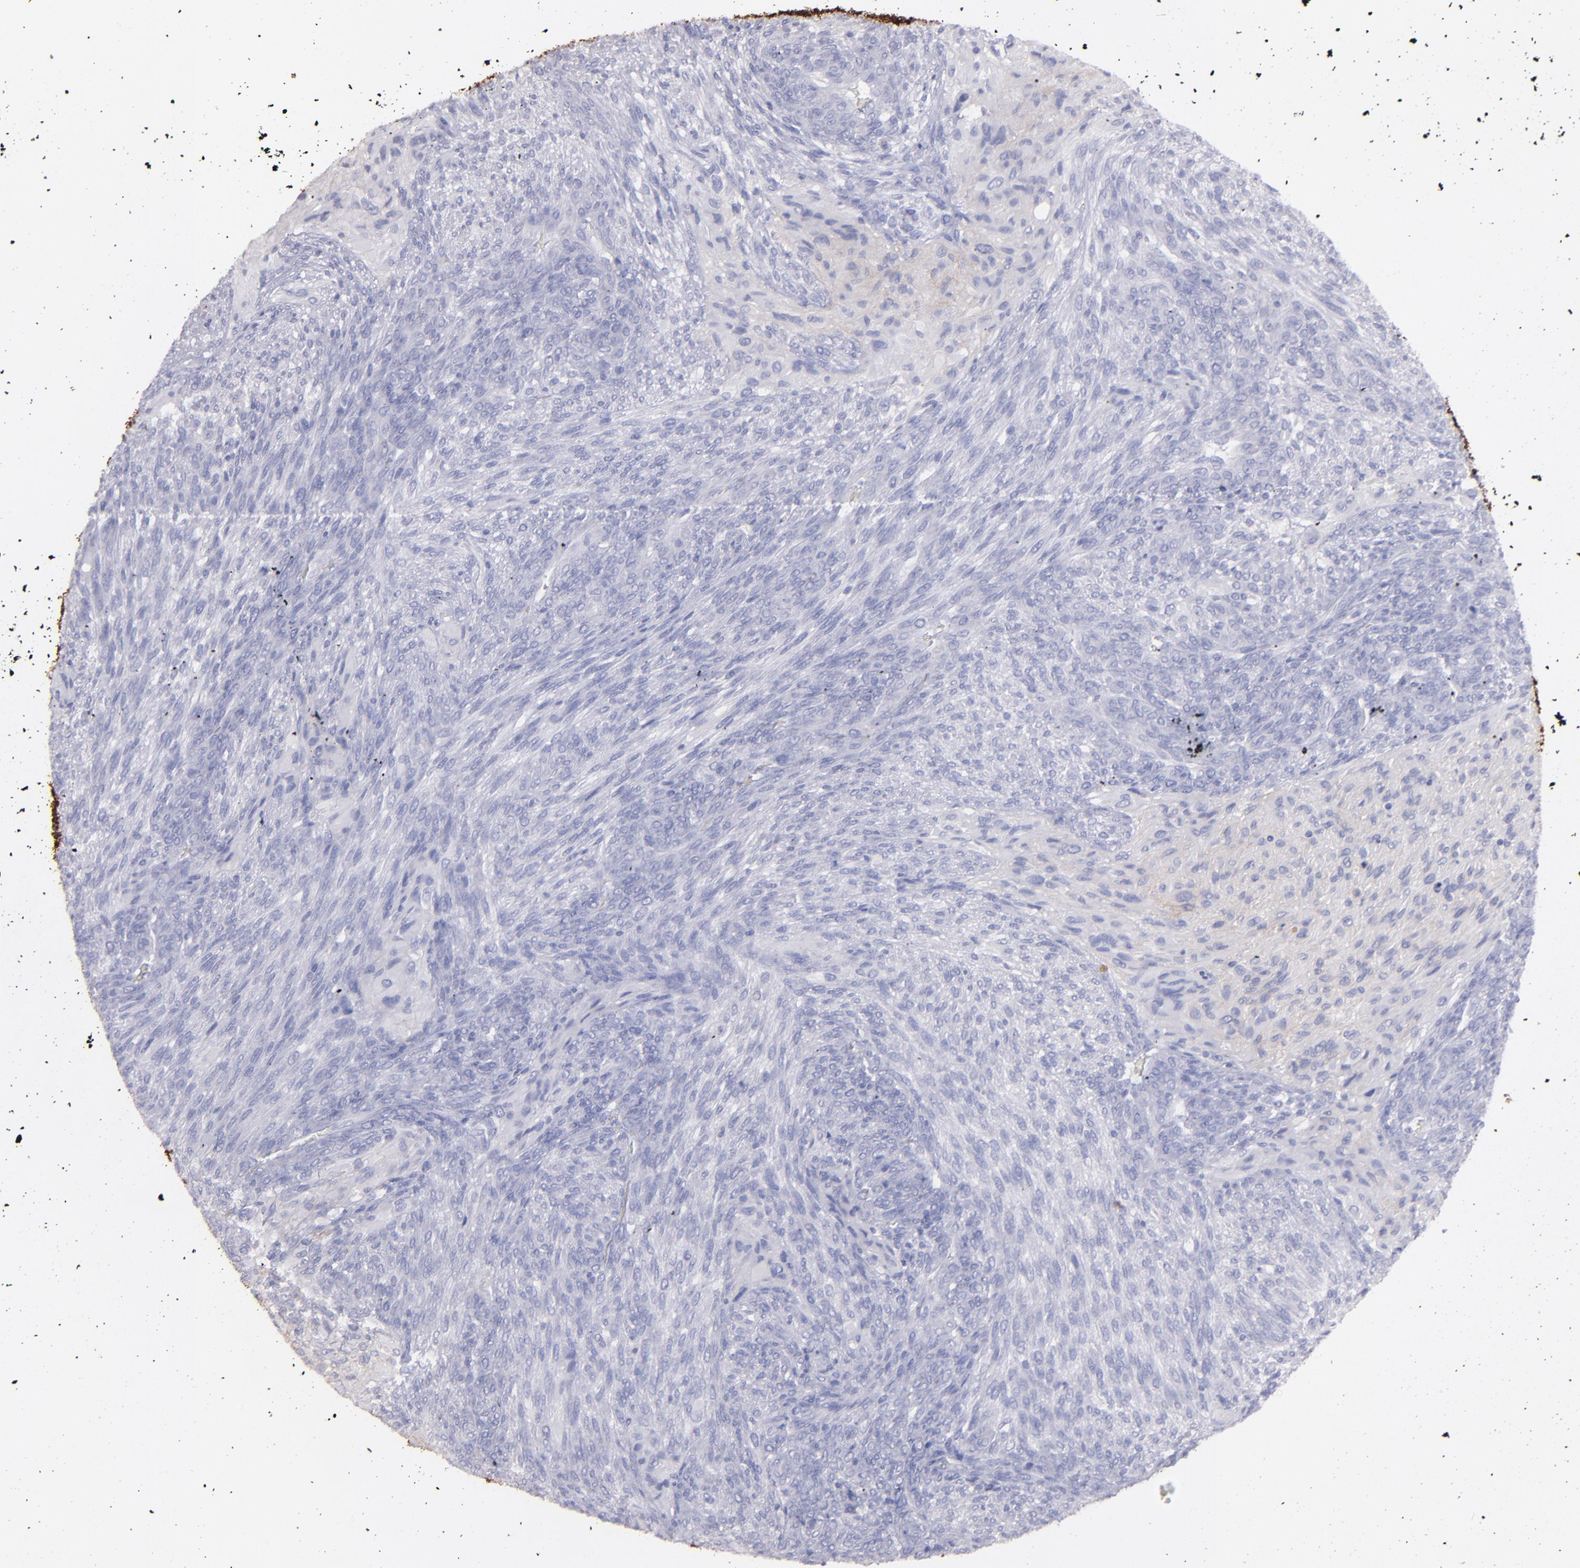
{"staining": {"intensity": "negative", "quantity": "none", "location": "none"}, "tissue": "glioma", "cell_type": "Tumor cells", "image_type": "cancer", "snomed": [{"axis": "morphology", "description": "Glioma, malignant, High grade"}, {"axis": "topography", "description": "Cerebral cortex"}], "caption": "Image shows no protein positivity in tumor cells of malignant high-grade glioma tissue.", "gene": "SNAP25", "patient": {"sex": "female", "age": 55}}